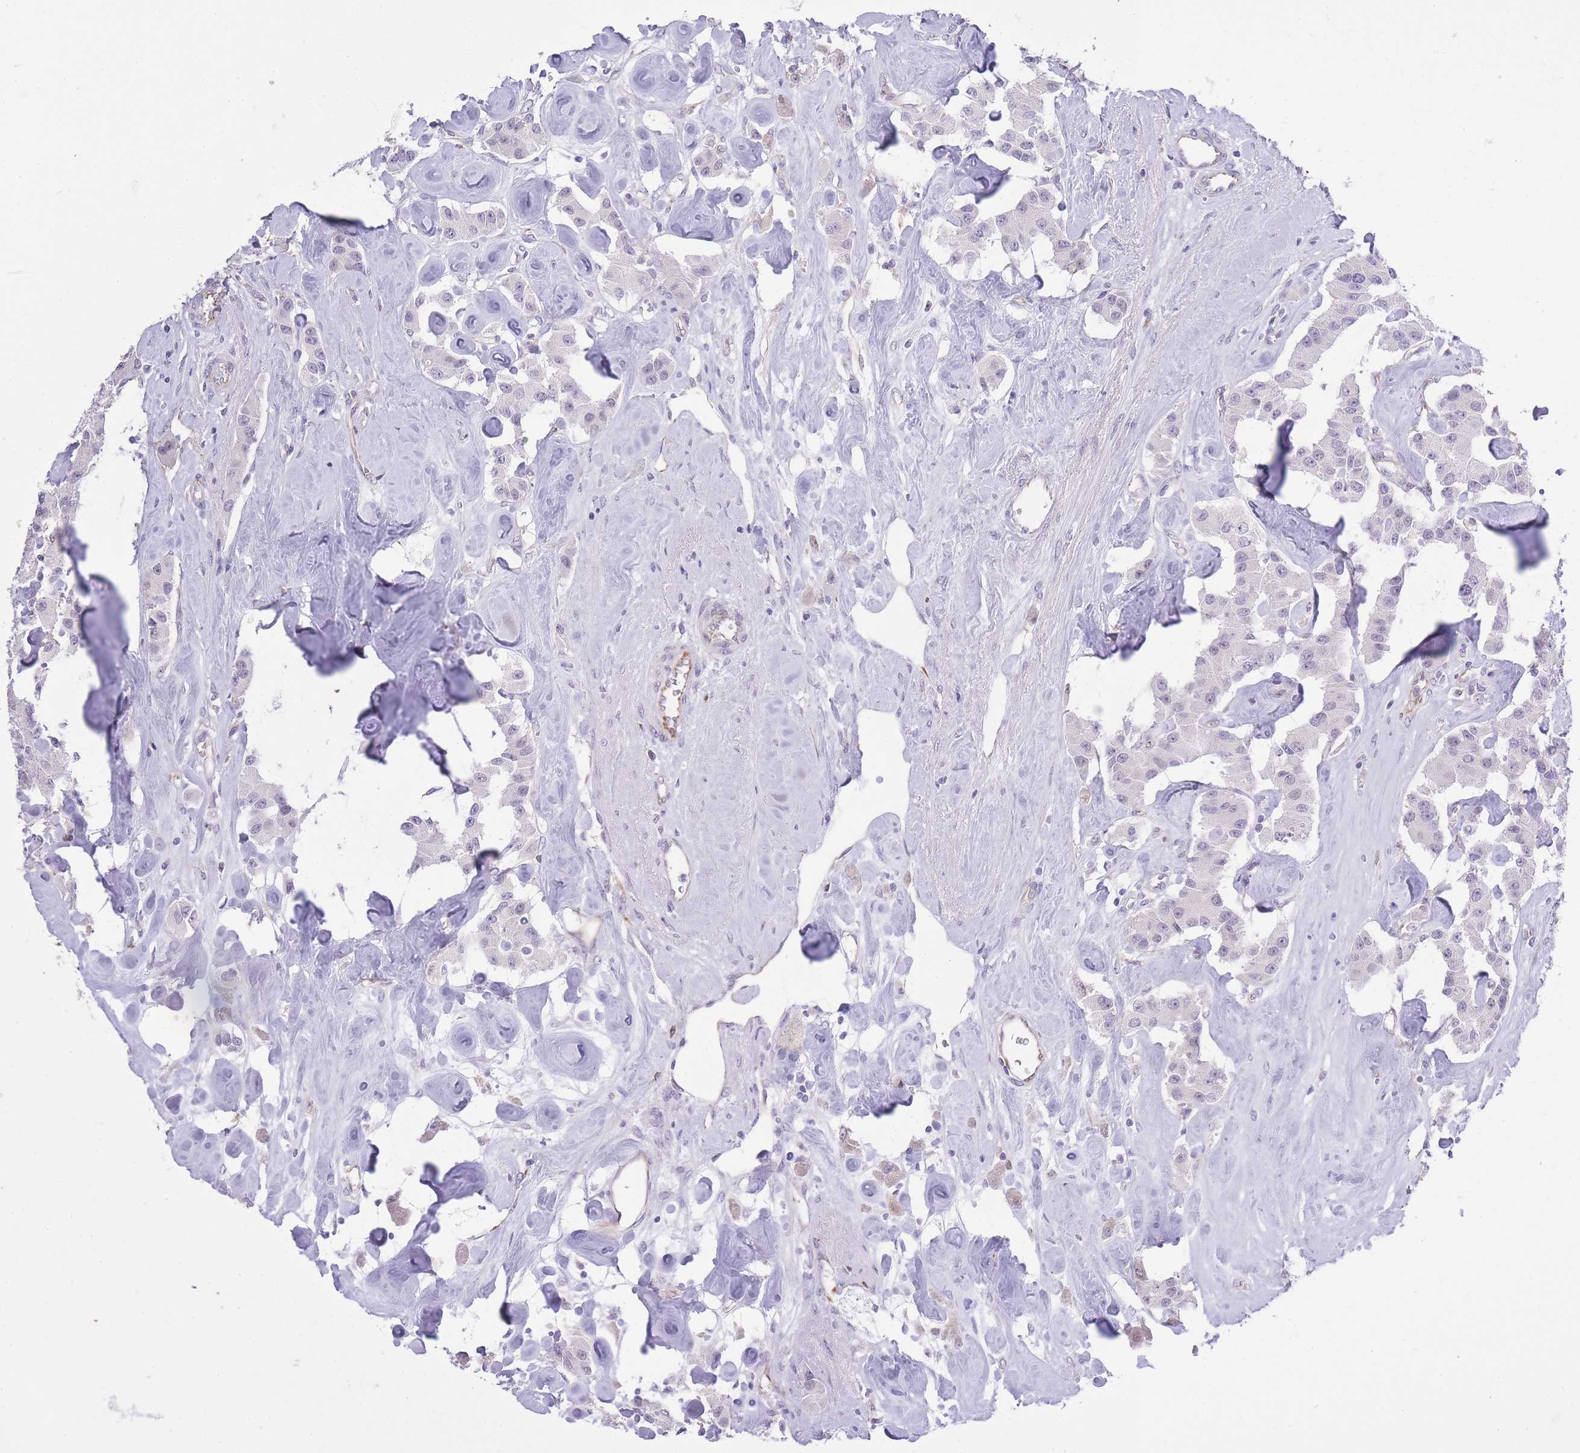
{"staining": {"intensity": "negative", "quantity": "none", "location": "none"}, "tissue": "carcinoid", "cell_type": "Tumor cells", "image_type": "cancer", "snomed": [{"axis": "morphology", "description": "Carcinoid, malignant, NOS"}, {"axis": "topography", "description": "Pancreas"}], "caption": "High magnification brightfield microscopy of carcinoid stained with DAB (3,3'-diaminobenzidine) (brown) and counterstained with hematoxylin (blue): tumor cells show no significant staining.", "gene": "MEIOSIN", "patient": {"sex": "male", "age": 41}}